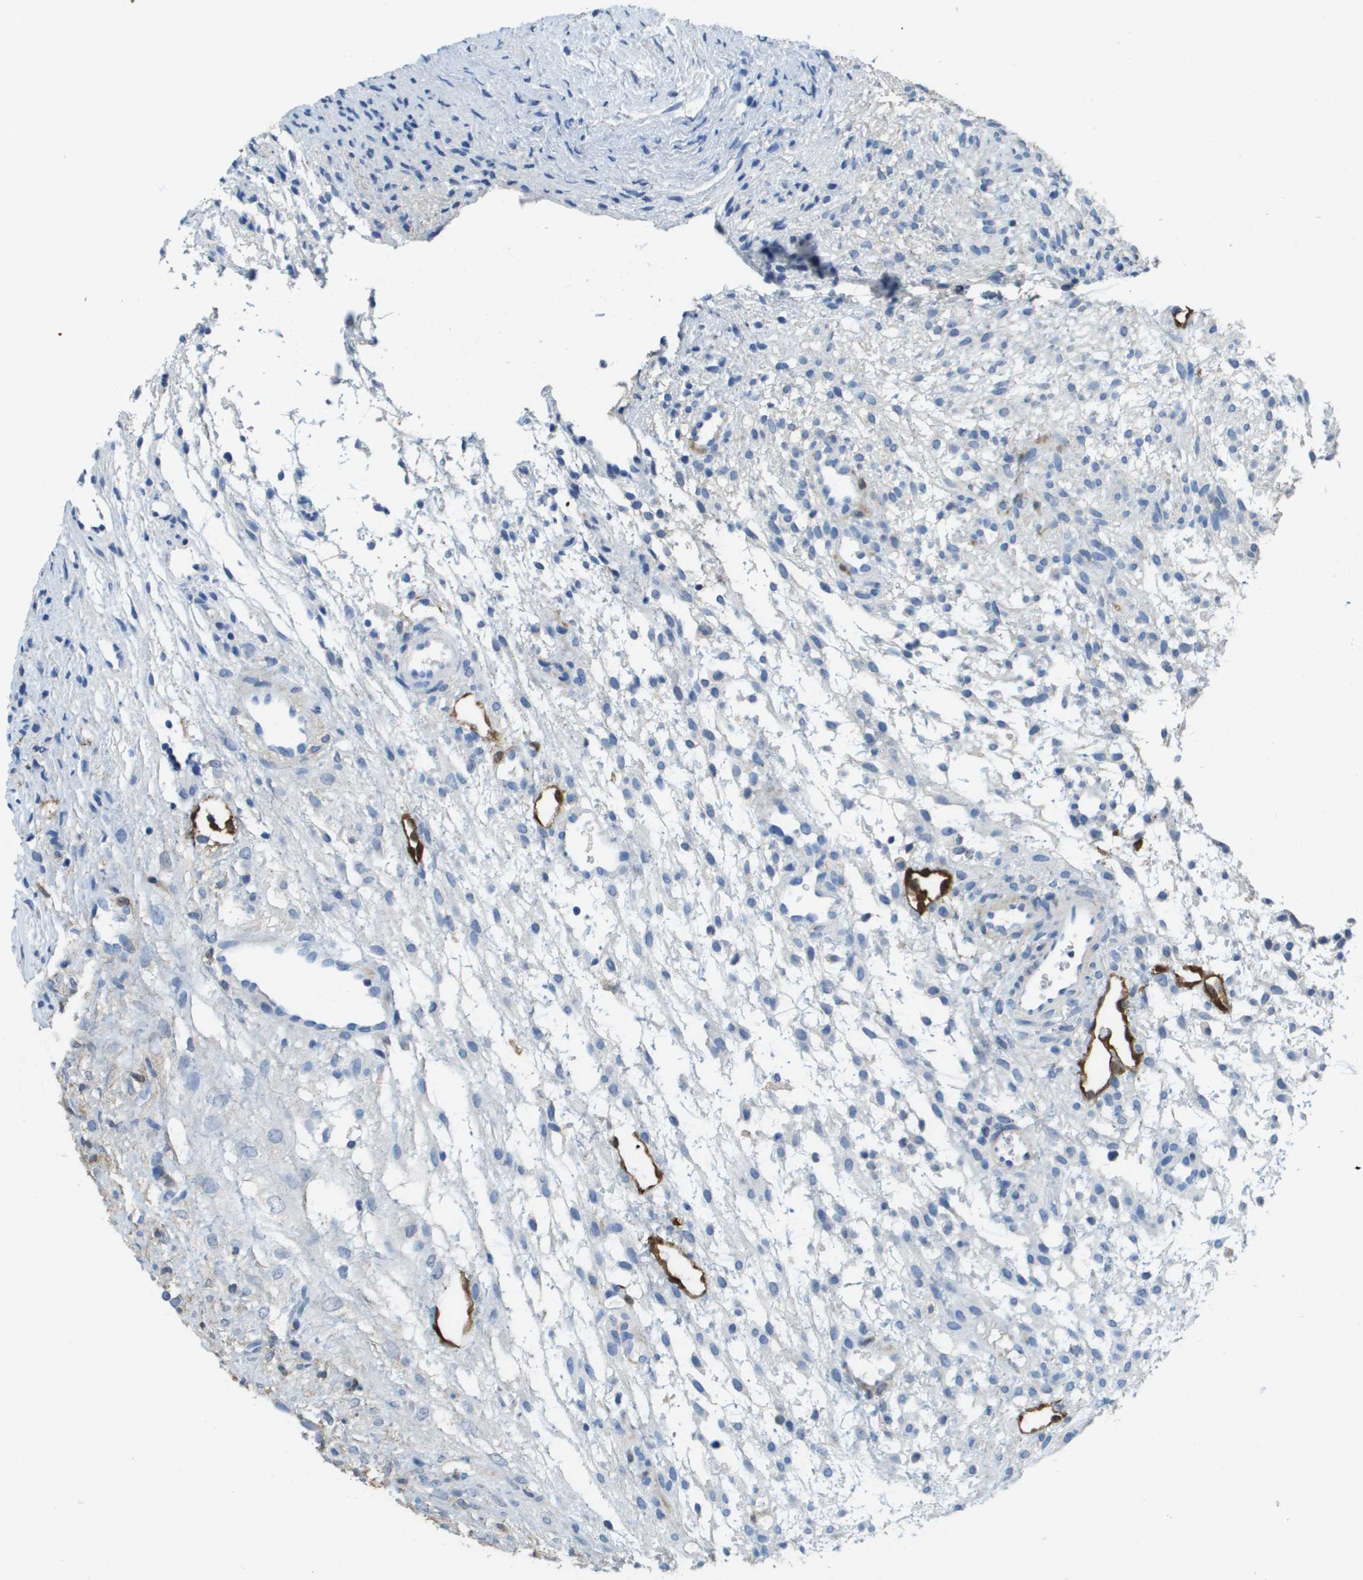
{"staining": {"intensity": "negative", "quantity": "none", "location": "none"}, "tissue": "ovary", "cell_type": "Ovarian stroma cells", "image_type": "normal", "snomed": [{"axis": "morphology", "description": "Normal tissue, NOS"}, {"axis": "morphology", "description": "Cyst, NOS"}, {"axis": "topography", "description": "Ovary"}], "caption": "Ovarian stroma cells are negative for brown protein staining in benign ovary. (Immunohistochemistry, brightfield microscopy, high magnification).", "gene": "FABP5", "patient": {"sex": "female", "age": 18}}